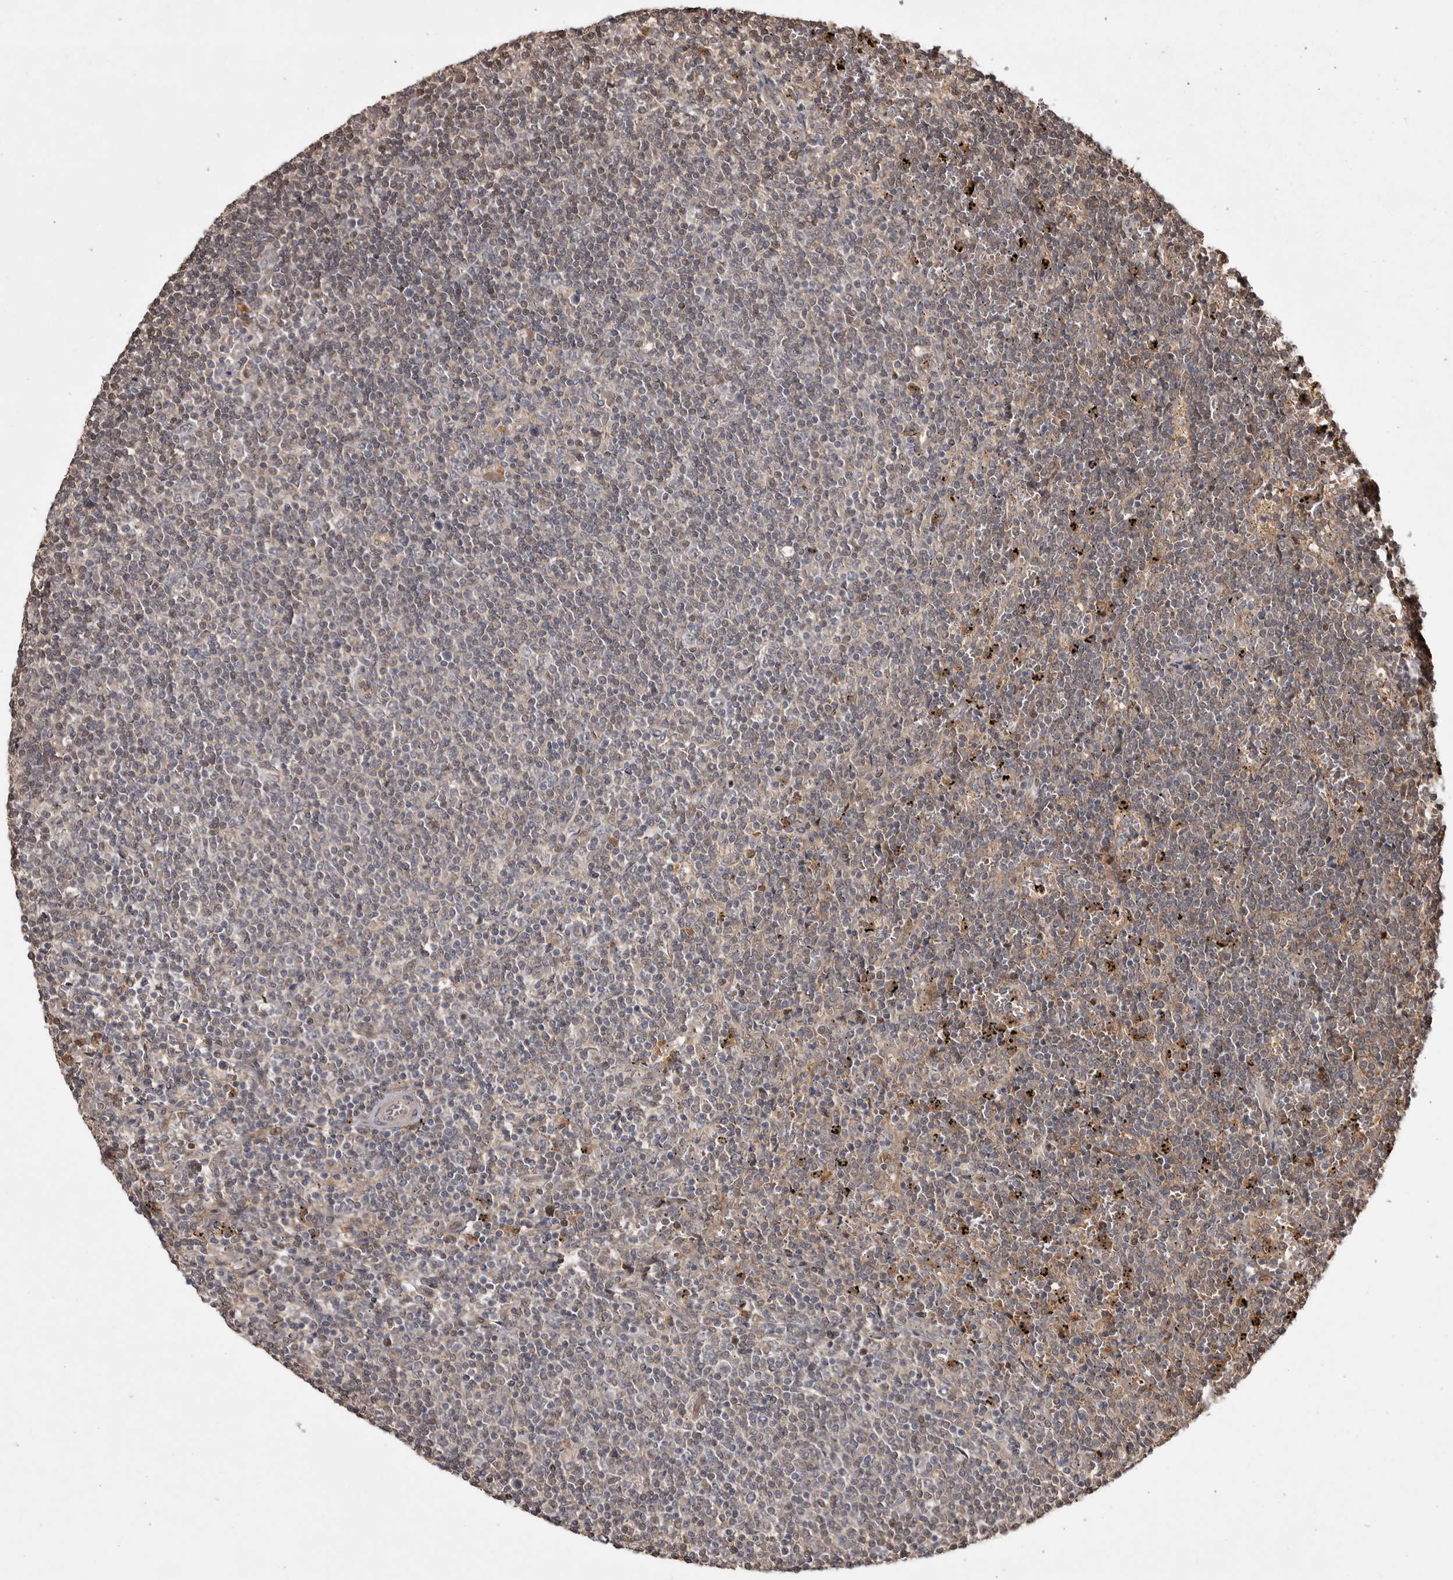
{"staining": {"intensity": "weak", "quantity": "<25%", "location": "cytoplasmic/membranous"}, "tissue": "lymphoma", "cell_type": "Tumor cells", "image_type": "cancer", "snomed": [{"axis": "morphology", "description": "Malignant lymphoma, non-Hodgkin's type, Low grade"}, {"axis": "topography", "description": "Spleen"}], "caption": "The image demonstrates no staining of tumor cells in low-grade malignant lymphoma, non-Hodgkin's type. (Immunohistochemistry (ihc), brightfield microscopy, high magnification).", "gene": "VN1R4", "patient": {"sex": "female", "age": 50}}